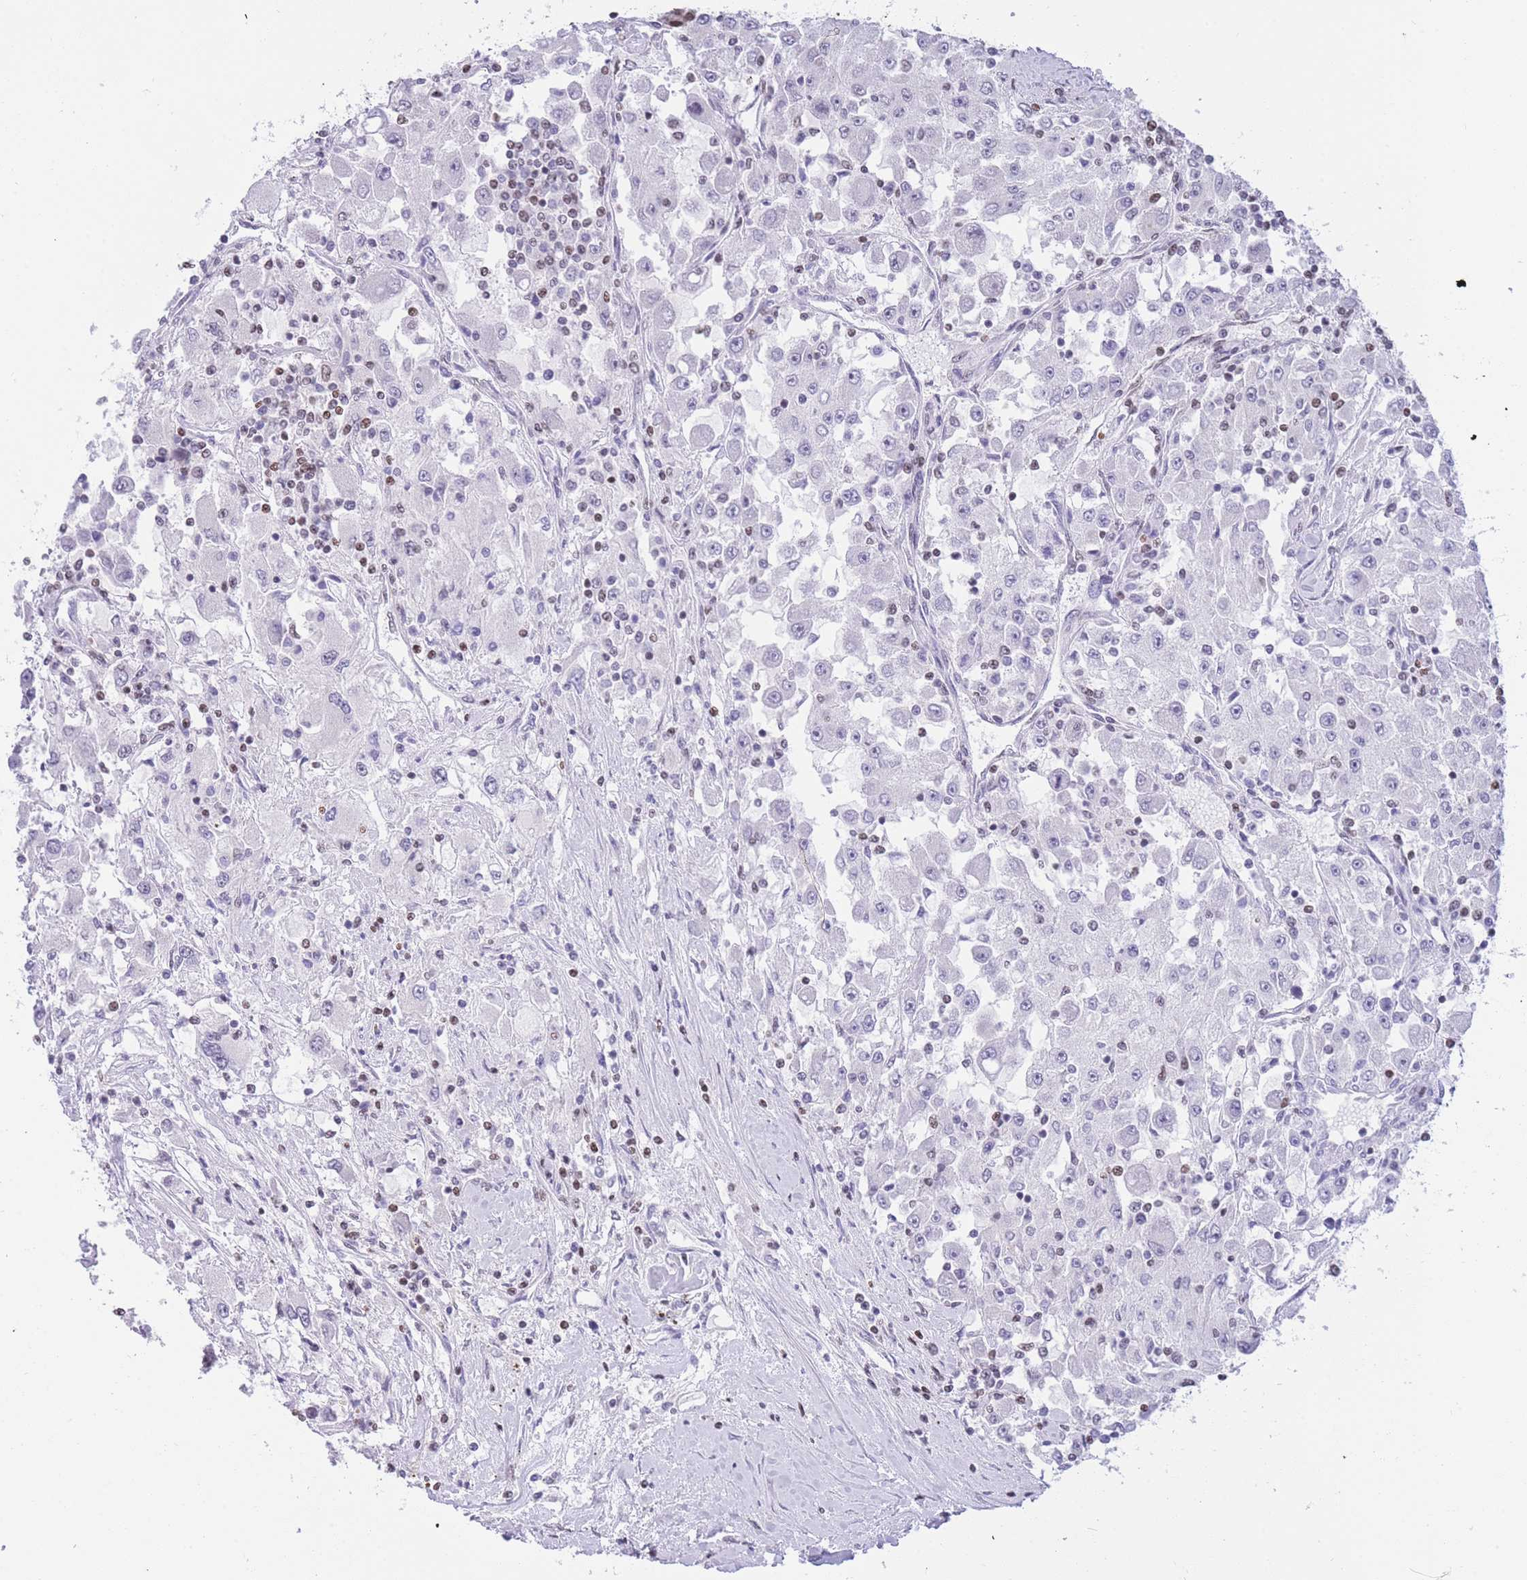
{"staining": {"intensity": "negative", "quantity": "none", "location": "none"}, "tissue": "renal cancer", "cell_type": "Tumor cells", "image_type": "cancer", "snomed": [{"axis": "morphology", "description": "Adenocarcinoma, NOS"}, {"axis": "topography", "description": "Kidney"}], "caption": "IHC image of human adenocarcinoma (renal) stained for a protein (brown), which shows no expression in tumor cells. (Brightfield microscopy of DAB (3,3'-diaminobenzidine) immunohistochemistry (IHC) at high magnification).", "gene": "HMGN1", "patient": {"sex": "female", "age": 67}}